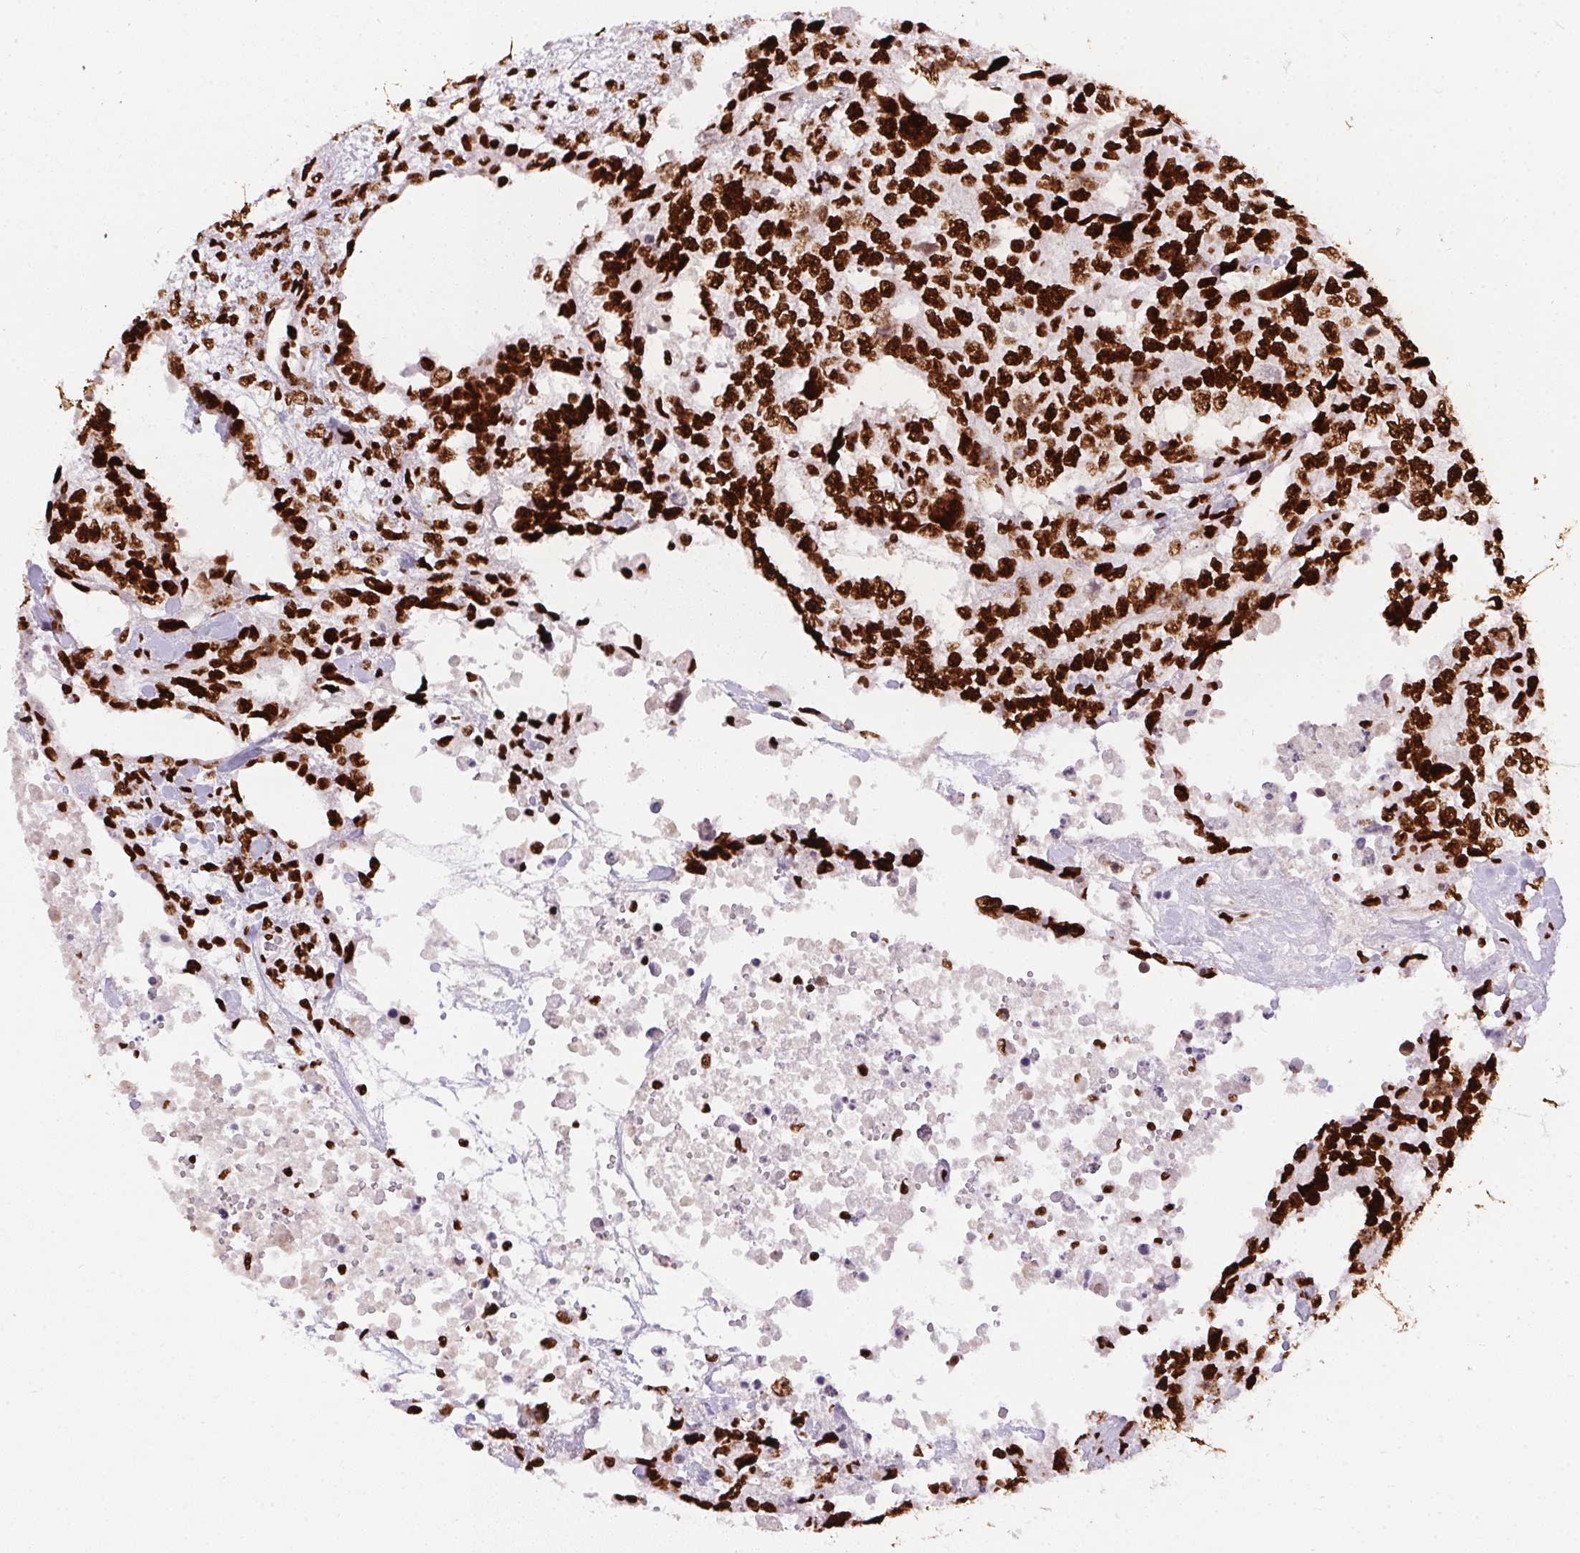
{"staining": {"intensity": "strong", "quantity": ">75%", "location": "nuclear"}, "tissue": "testis cancer", "cell_type": "Tumor cells", "image_type": "cancer", "snomed": [{"axis": "morphology", "description": "Carcinoma, Embryonal, NOS"}, {"axis": "topography", "description": "Testis"}], "caption": "High-magnification brightfield microscopy of testis cancer stained with DAB (brown) and counterstained with hematoxylin (blue). tumor cells exhibit strong nuclear staining is identified in about>75% of cells.", "gene": "PAGE3", "patient": {"sex": "male", "age": 24}}